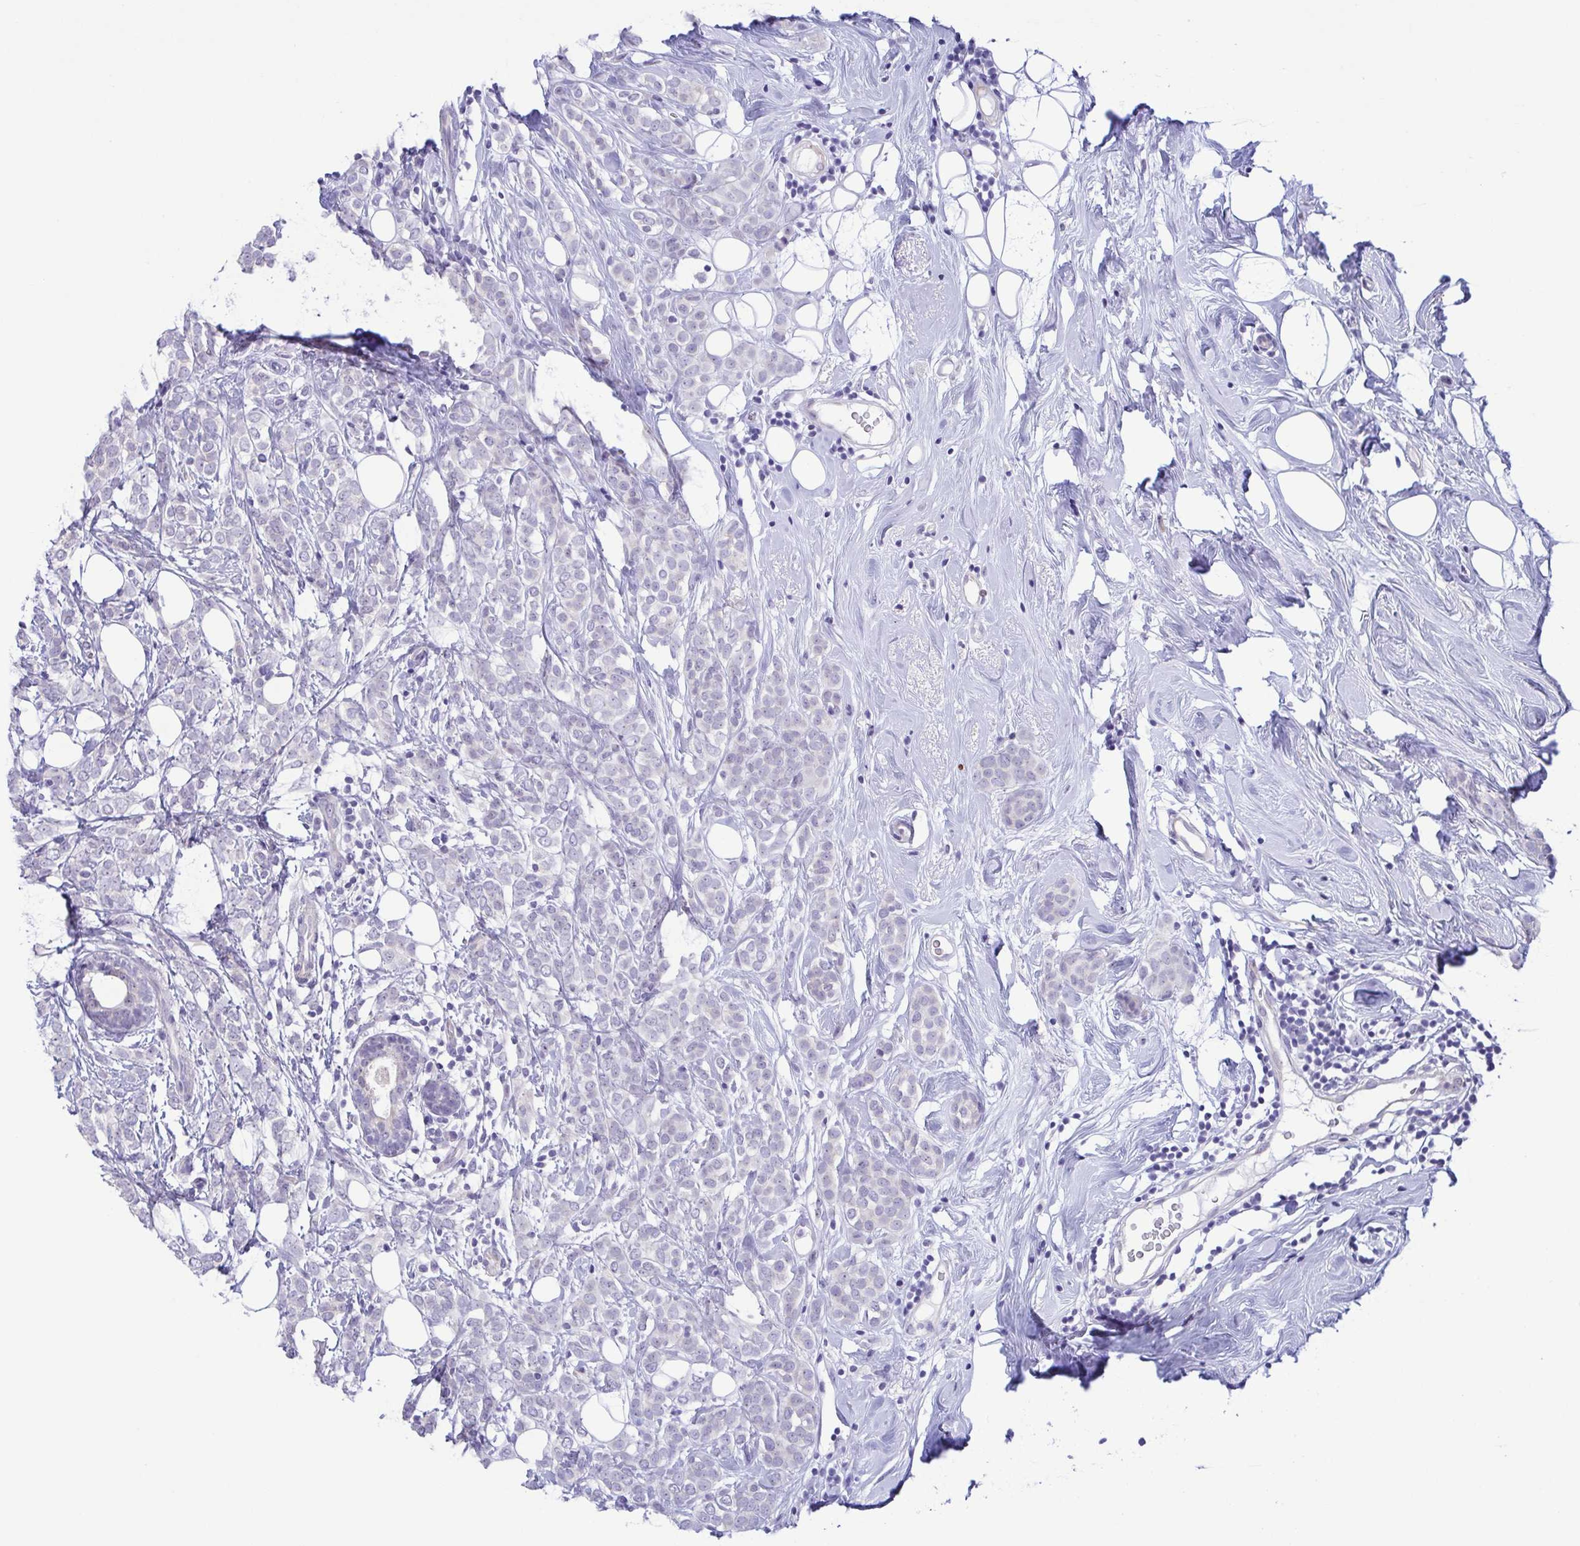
{"staining": {"intensity": "negative", "quantity": "none", "location": "none"}, "tissue": "breast cancer", "cell_type": "Tumor cells", "image_type": "cancer", "snomed": [{"axis": "morphology", "description": "Lobular carcinoma"}, {"axis": "topography", "description": "Breast"}], "caption": "Immunohistochemical staining of breast lobular carcinoma shows no significant positivity in tumor cells.", "gene": "MYL7", "patient": {"sex": "female", "age": 49}}